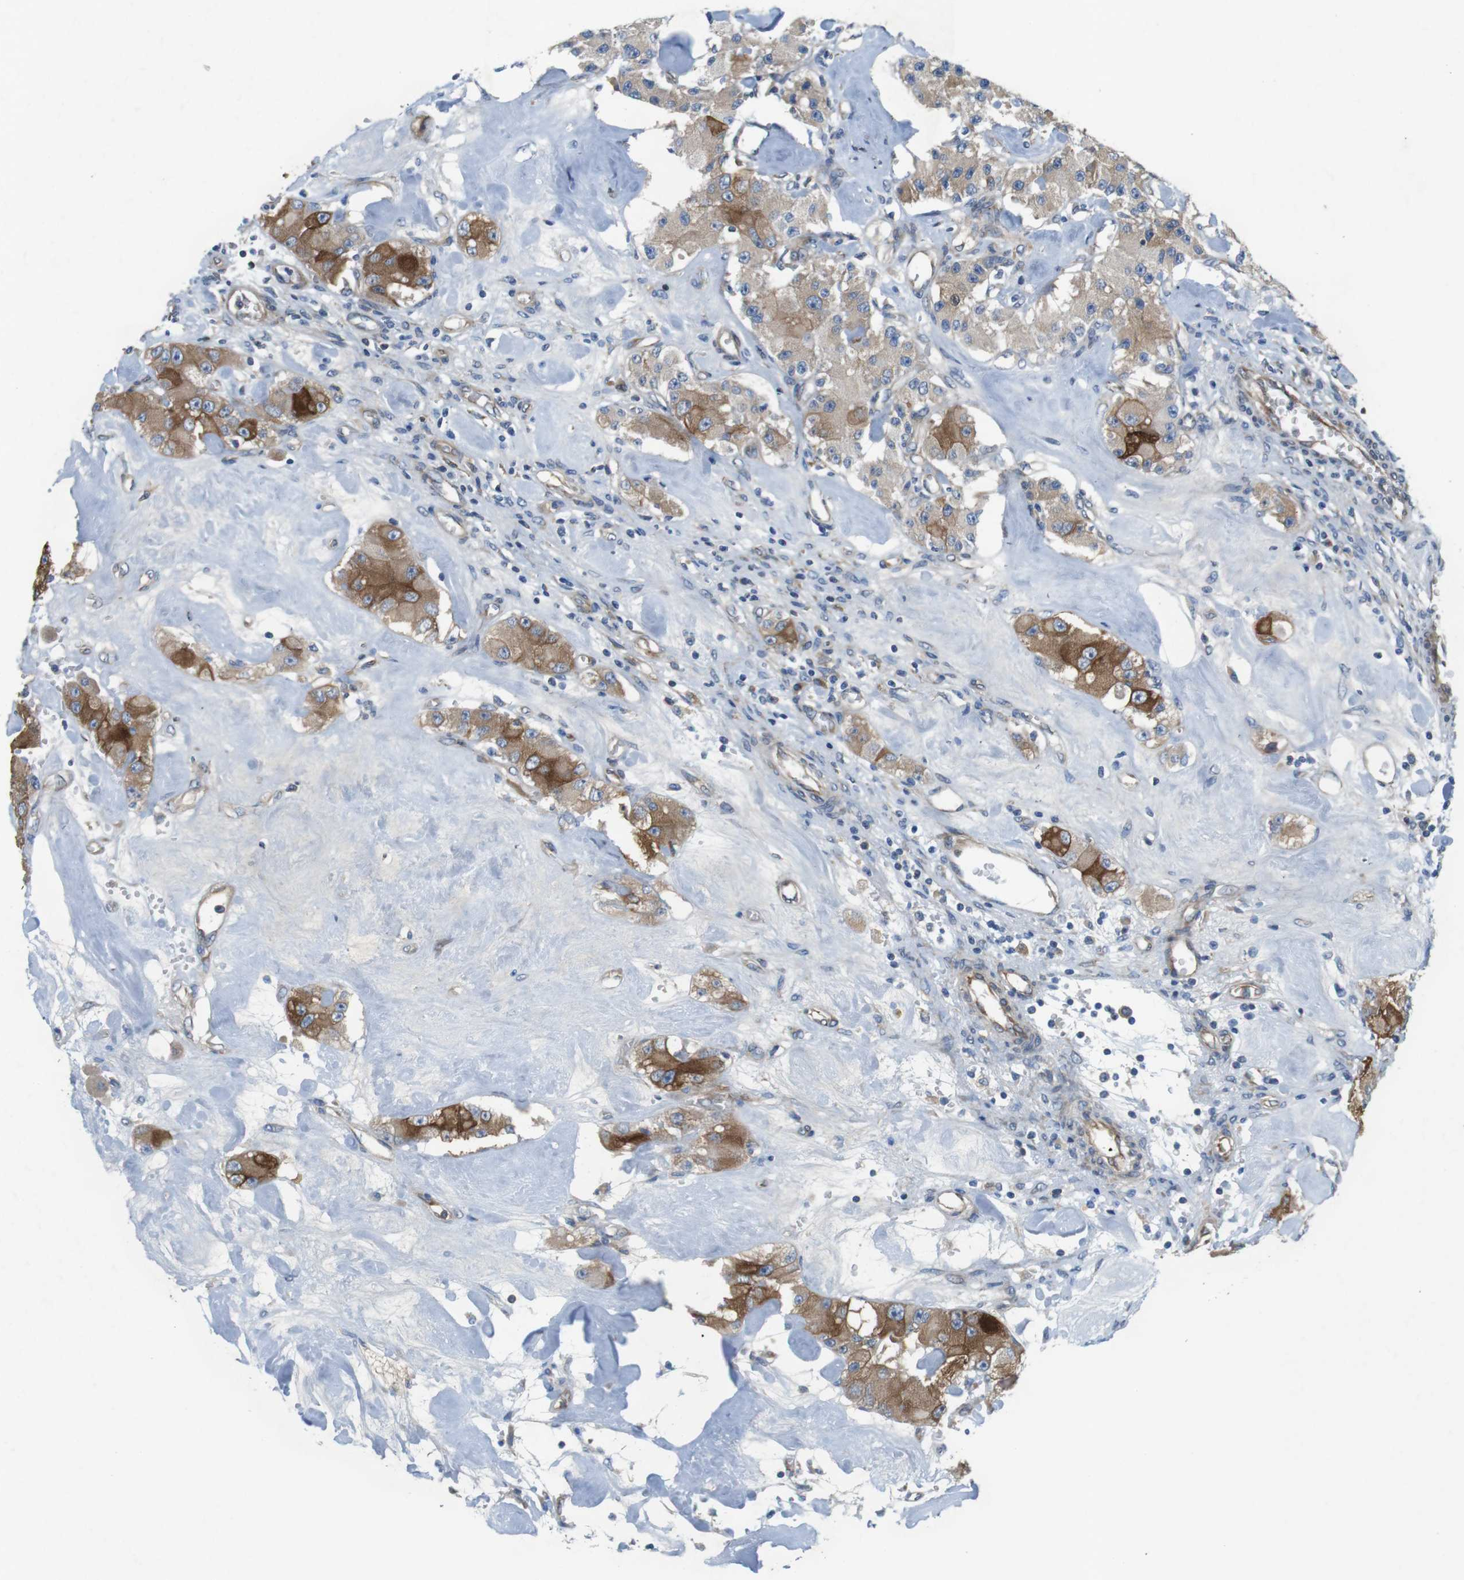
{"staining": {"intensity": "moderate", "quantity": ">75%", "location": "cytoplasmic/membranous"}, "tissue": "carcinoid", "cell_type": "Tumor cells", "image_type": "cancer", "snomed": [{"axis": "morphology", "description": "Carcinoid, malignant, NOS"}, {"axis": "topography", "description": "Pancreas"}], "caption": "A photomicrograph showing moderate cytoplasmic/membranous expression in about >75% of tumor cells in carcinoid, as visualized by brown immunohistochemical staining.", "gene": "DCLK1", "patient": {"sex": "male", "age": 41}}